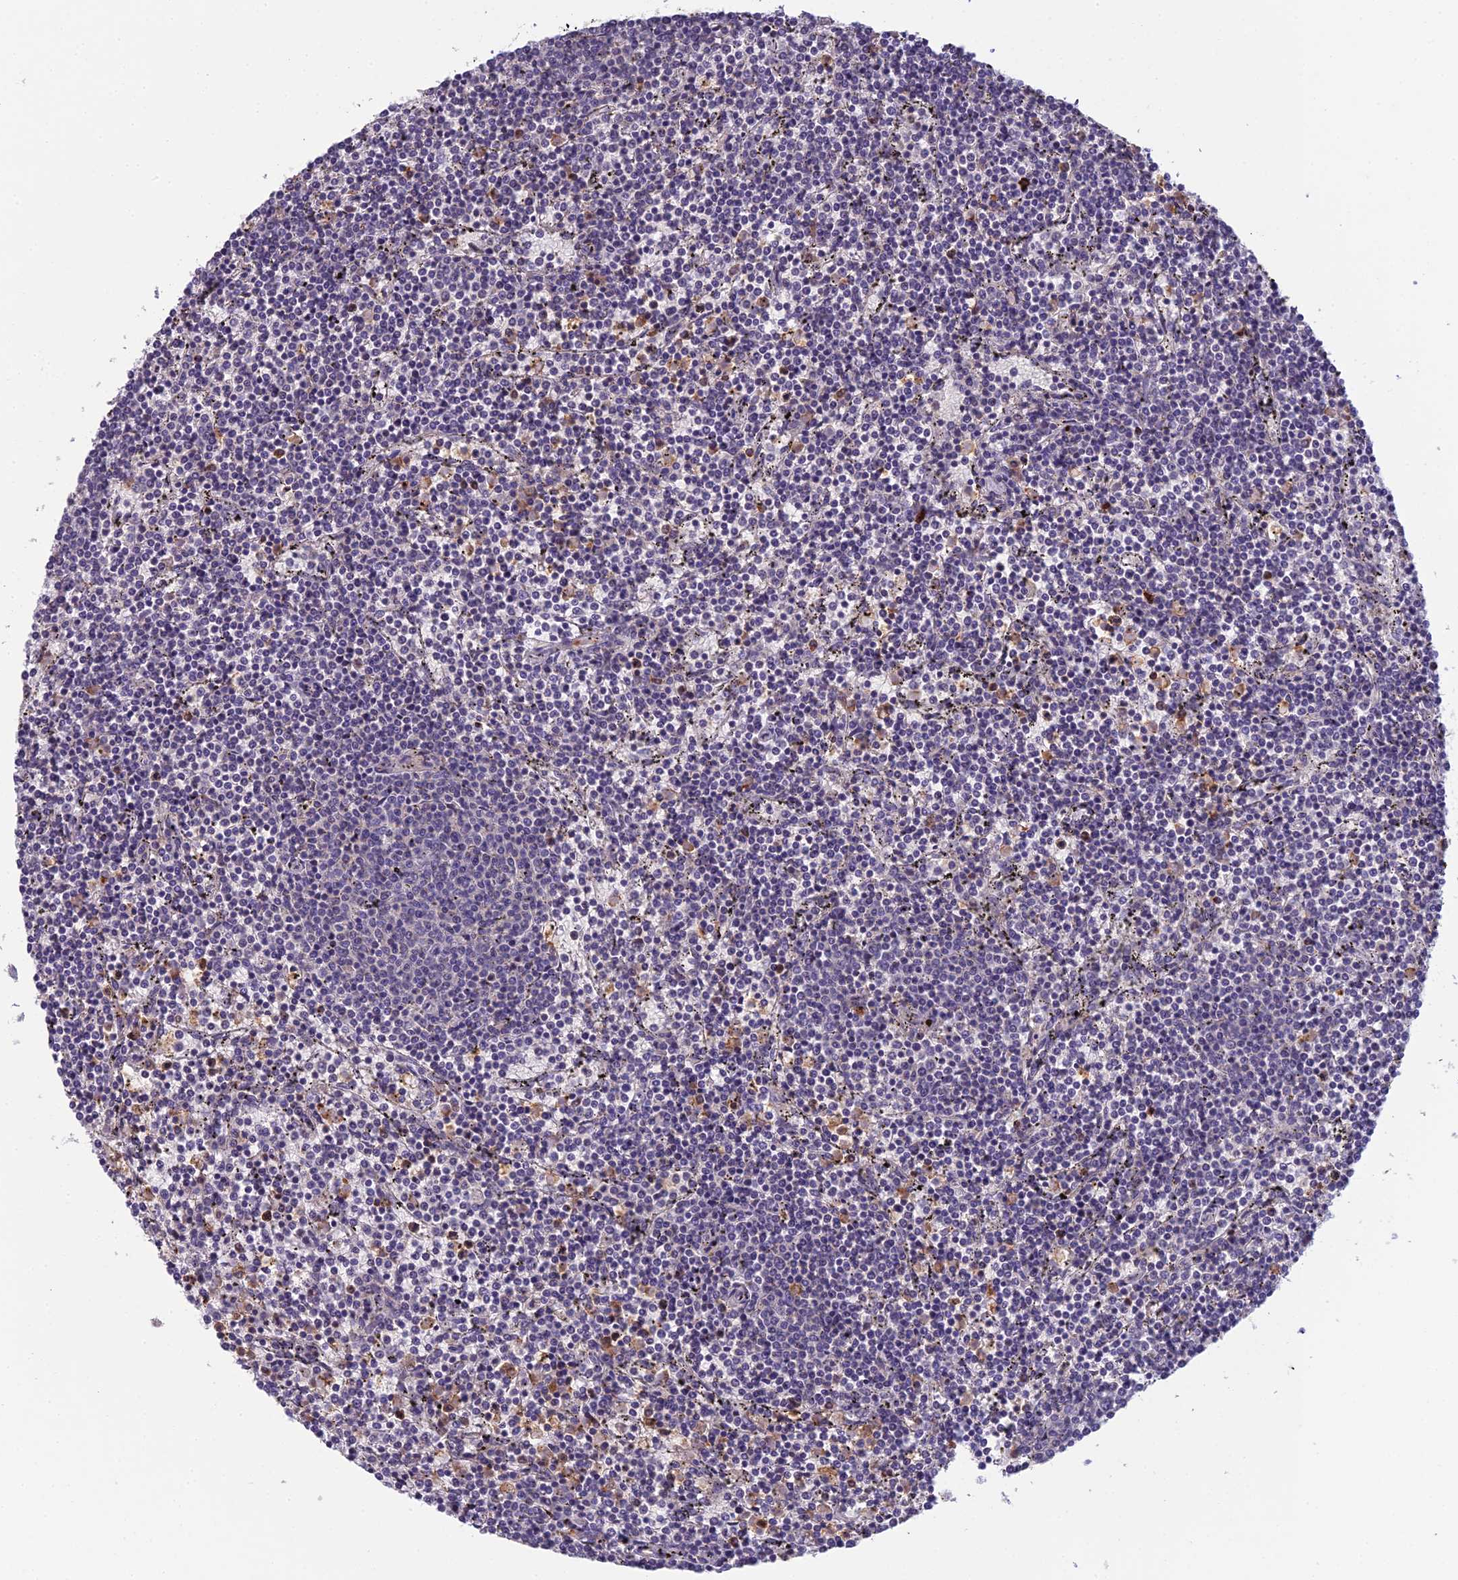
{"staining": {"intensity": "negative", "quantity": "none", "location": "none"}, "tissue": "lymphoma", "cell_type": "Tumor cells", "image_type": "cancer", "snomed": [{"axis": "morphology", "description": "Malignant lymphoma, non-Hodgkin's type, Low grade"}, {"axis": "topography", "description": "Spleen"}], "caption": "This histopathology image is of lymphoma stained with IHC to label a protein in brown with the nuclei are counter-stained blue. There is no positivity in tumor cells. (Immunohistochemistry, brightfield microscopy, high magnification).", "gene": "ENSG00000188897", "patient": {"sex": "female", "age": 50}}